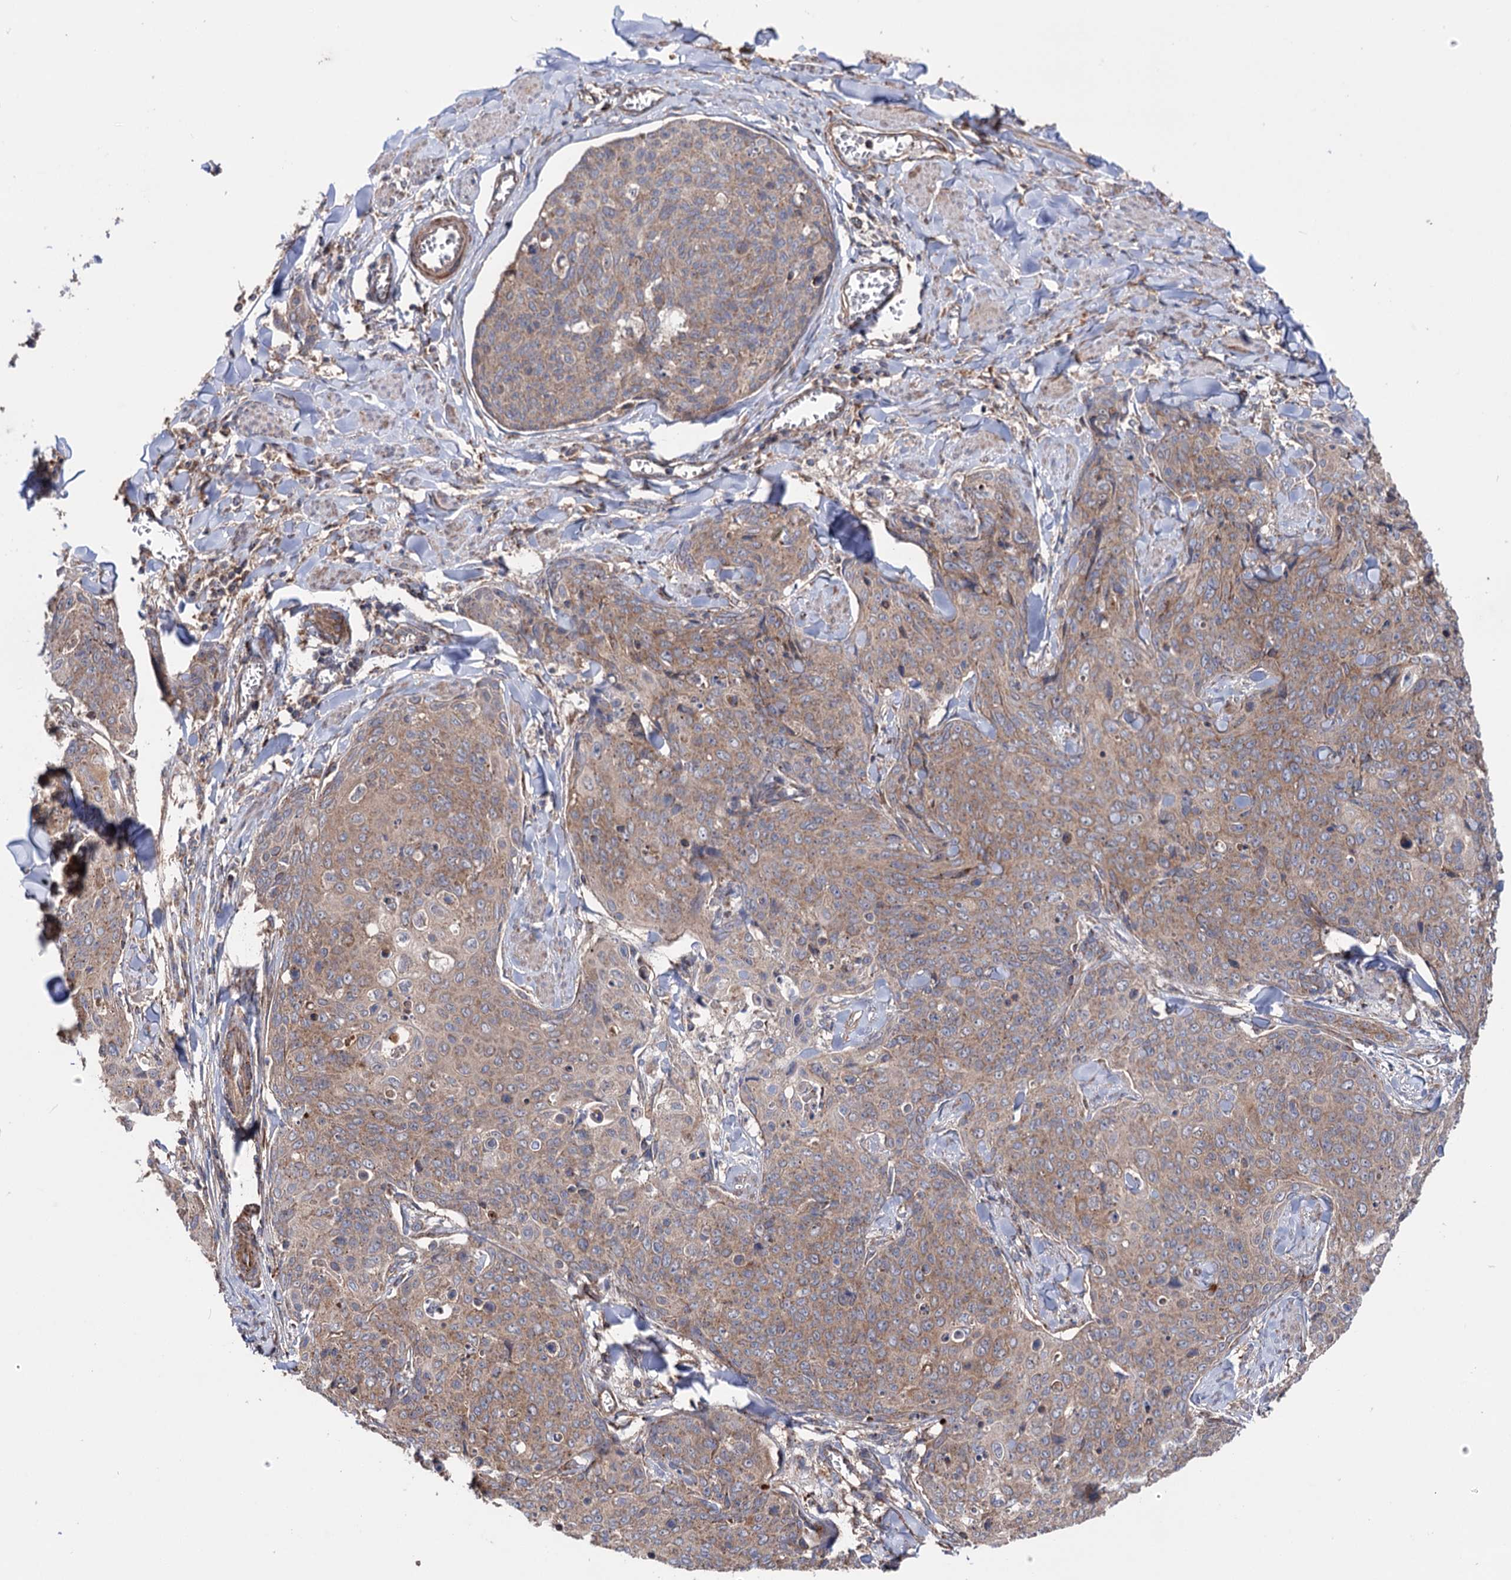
{"staining": {"intensity": "moderate", "quantity": "25%-75%", "location": "cytoplasmic/membranous"}, "tissue": "skin cancer", "cell_type": "Tumor cells", "image_type": "cancer", "snomed": [{"axis": "morphology", "description": "Squamous cell carcinoma, NOS"}, {"axis": "topography", "description": "Skin"}, {"axis": "topography", "description": "Vulva"}], "caption": "The micrograph reveals a brown stain indicating the presence of a protein in the cytoplasmic/membranous of tumor cells in skin squamous cell carcinoma. The staining was performed using DAB (3,3'-diaminobenzidine) to visualize the protein expression in brown, while the nuclei were stained in blue with hematoxylin (Magnification: 20x).", "gene": "SUCLA2", "patient": {"sex": "female", "age": 85}}